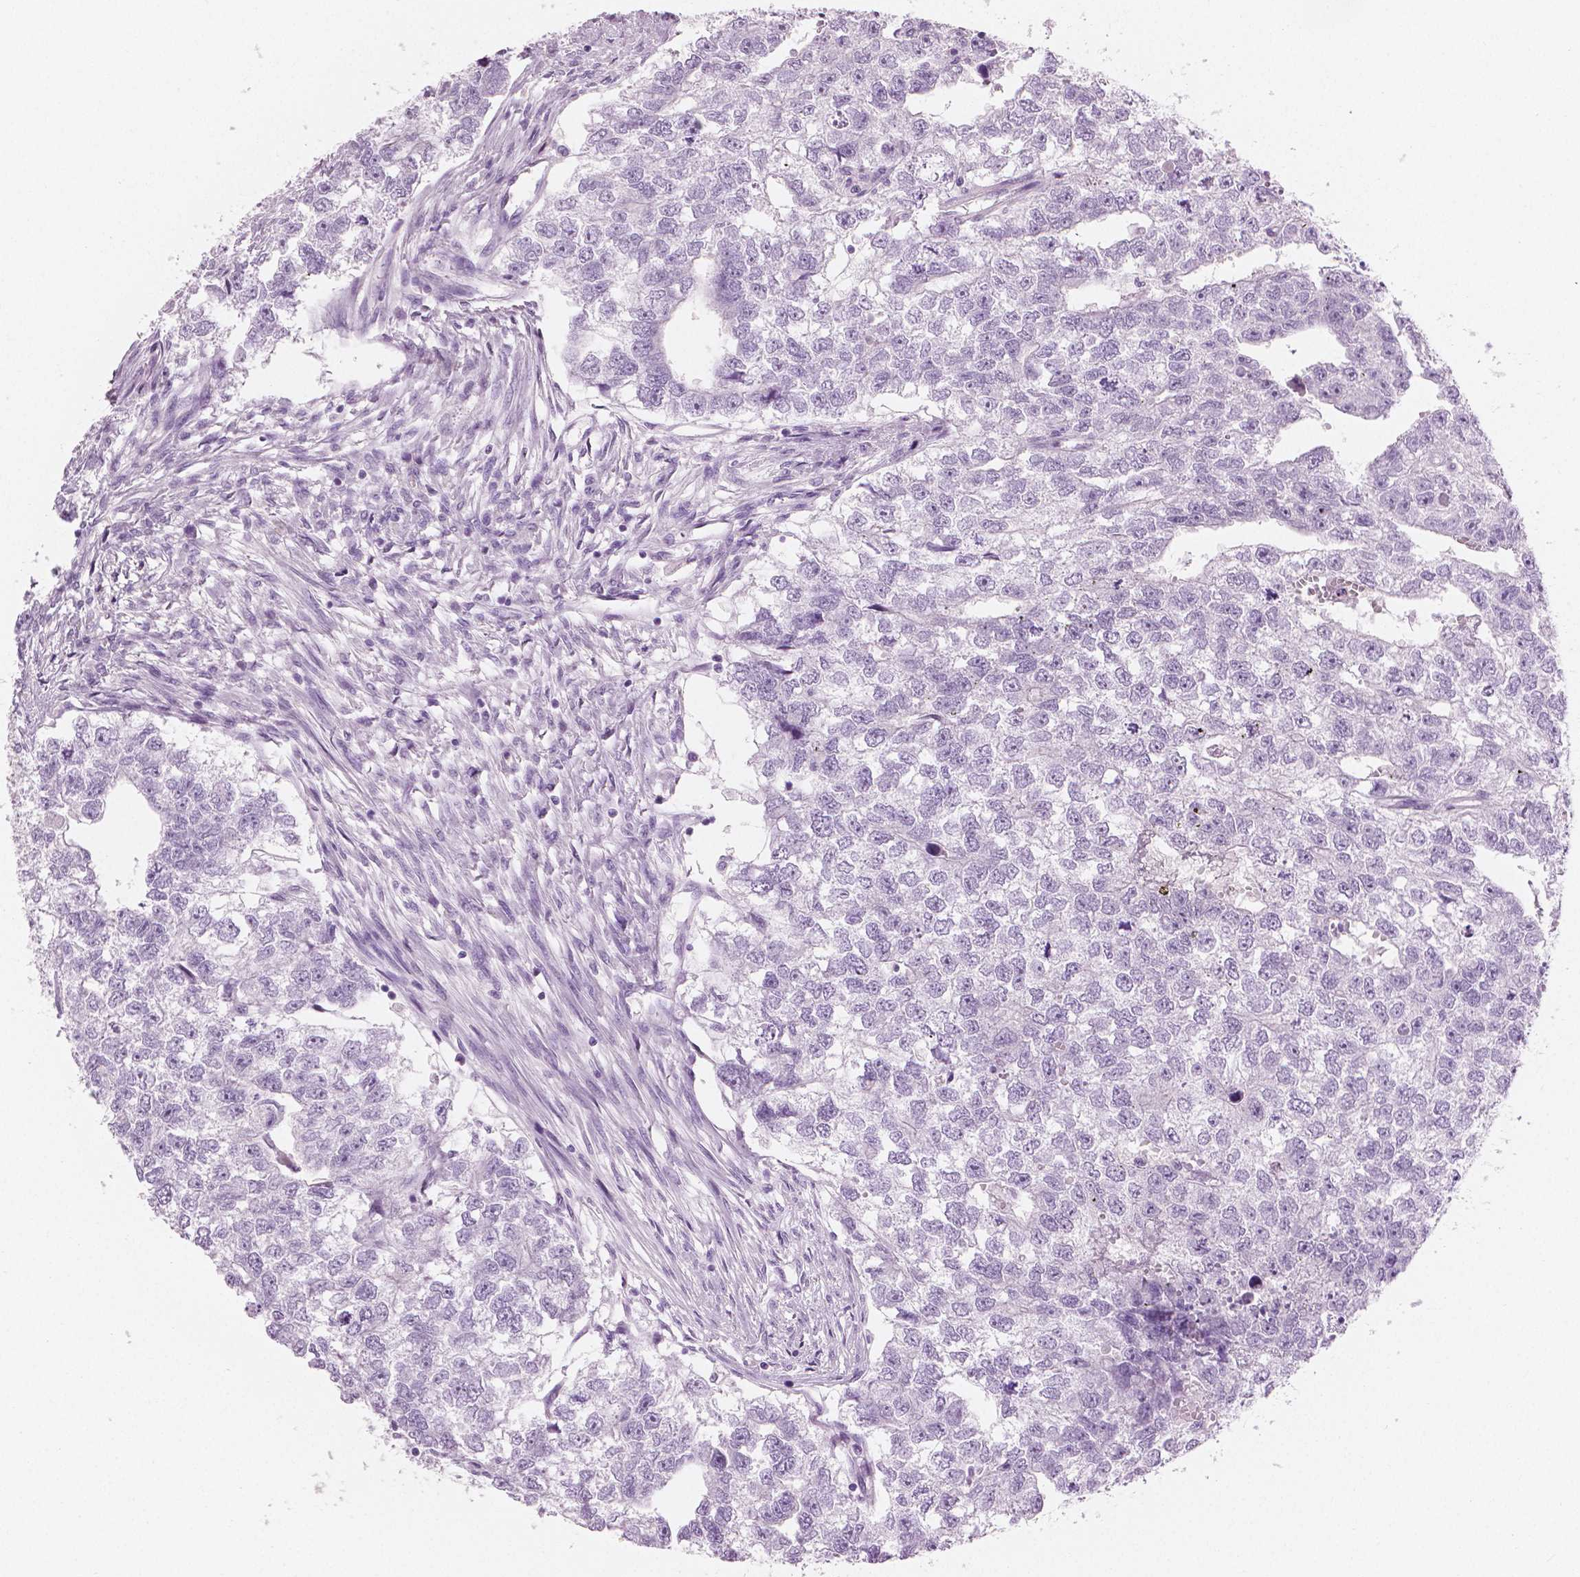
{"staining": {"intensity": "negative", "quantity": "none", "location": "none"}, "tissue": "testis cancer", "cell_type": "Tumor cells", "image_type": "cancer", "snomed": [{"axis": "morphology", "description": "Carcinoma, Embryonal, NOS"}, {"axis": "morphology", "description": "Teratoma, malignant, NOS"}, {"axis": "topography", "description": "Testis"}], "caption": "Immunohistochemistry image of neoplastic tissue: embryonal carcinoma (testis) stained with DAB demonstrates no significant protein expression in tumor cells.", "gene": "PLIN4", "patient": {"sex": "male", "age": 44}}